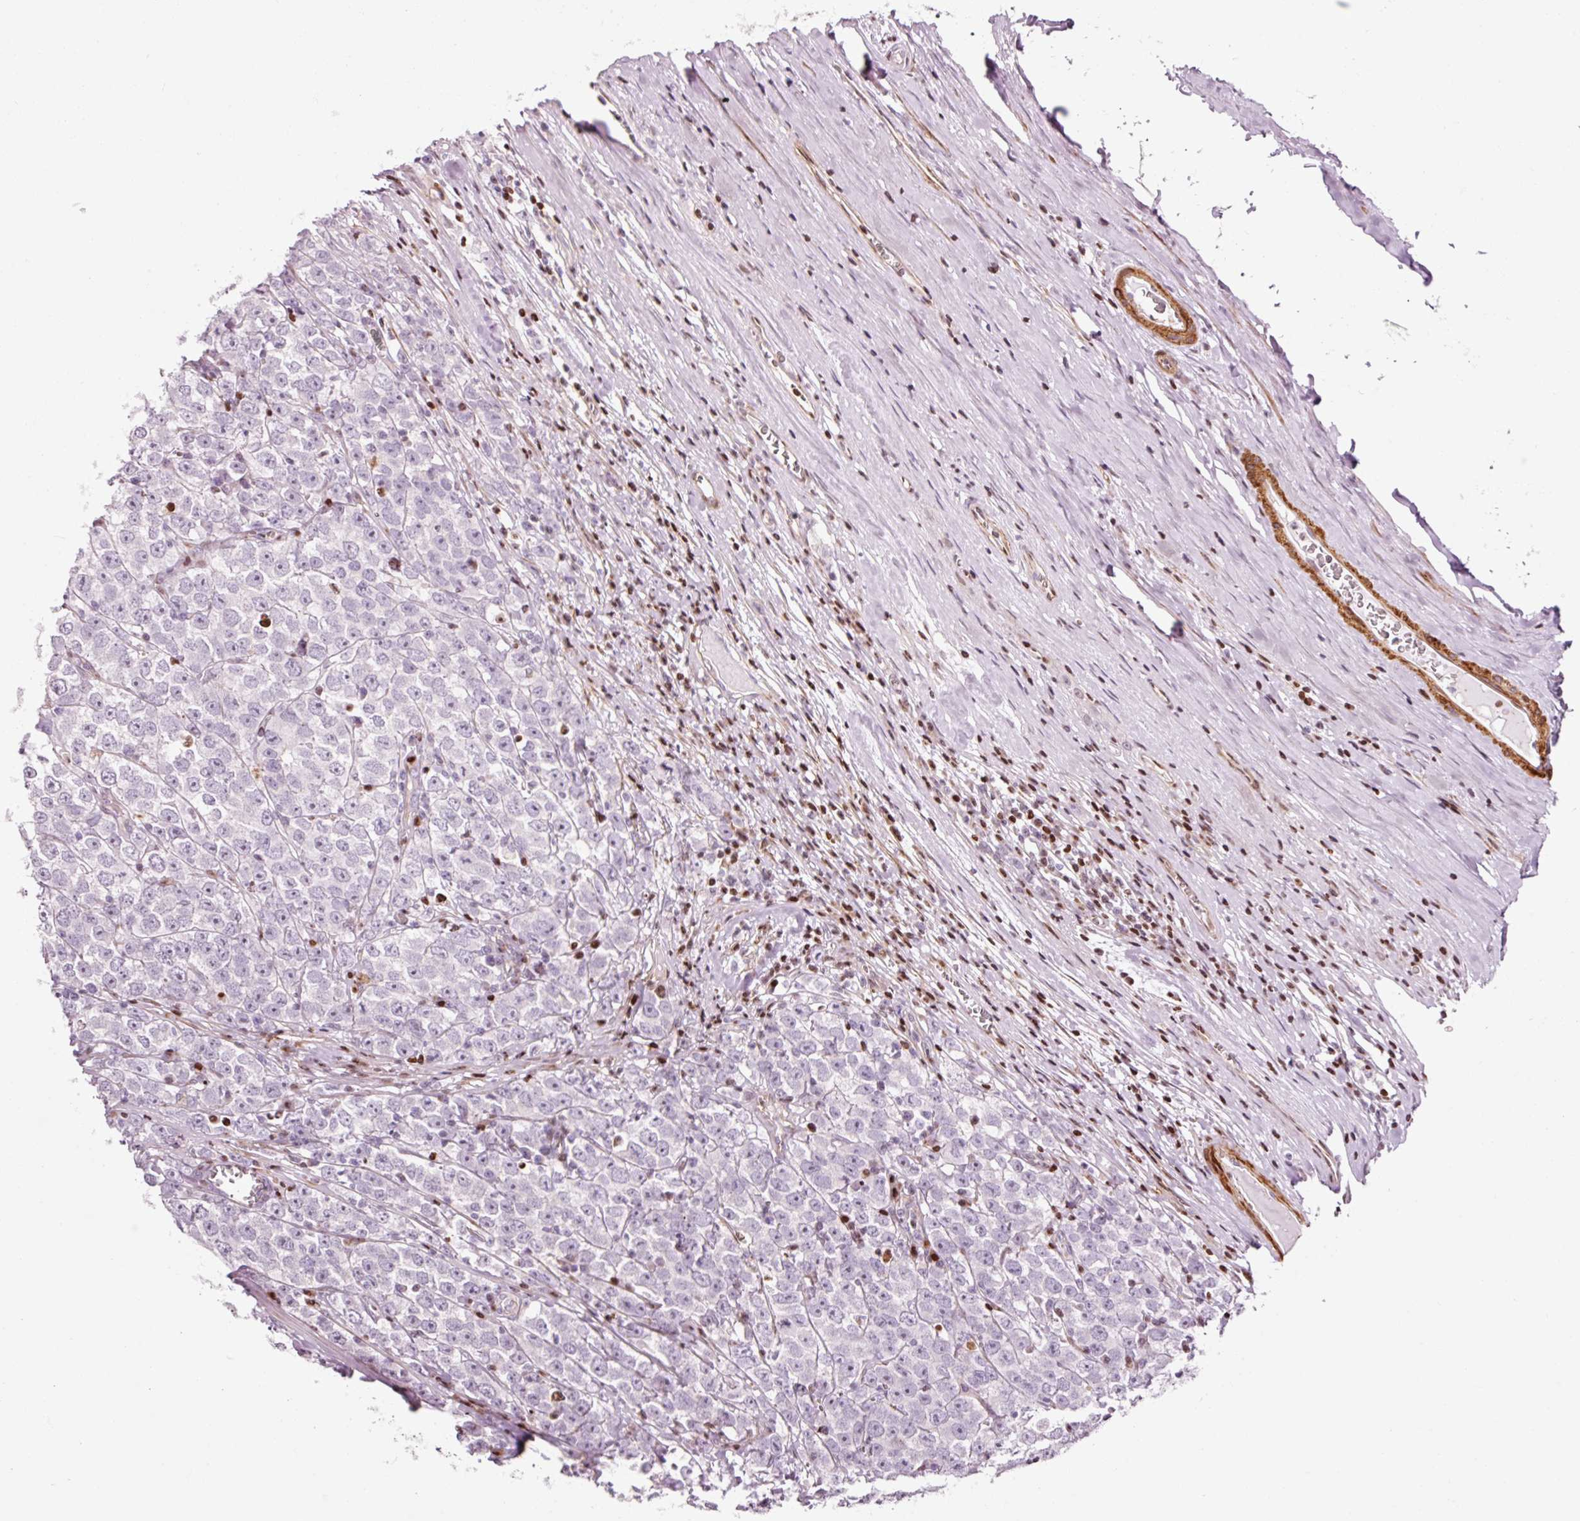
{"staining": {"intensity": "negative", "quantity": "none", "location": "none"}, "tissue": "testis cancer", "cell_type": "Tumor cells", "image_type": "cancer", "snomed": [{"axis": "morphology", "description": "Seminoma, NOS"}, {"axis": "morphology", "description": "Carcinoma, Embryonal, NOS"}, {"axis": "topography", "description": "Testis"}], "caption": "DAB (3,3'-diaminobenzidine) immunohistochemical staining of human seminoma (testis) displays no significant expression in tumor cells.", "gene": "ANKRD20A1", "patient": {"sex": "male", "age": 52}}